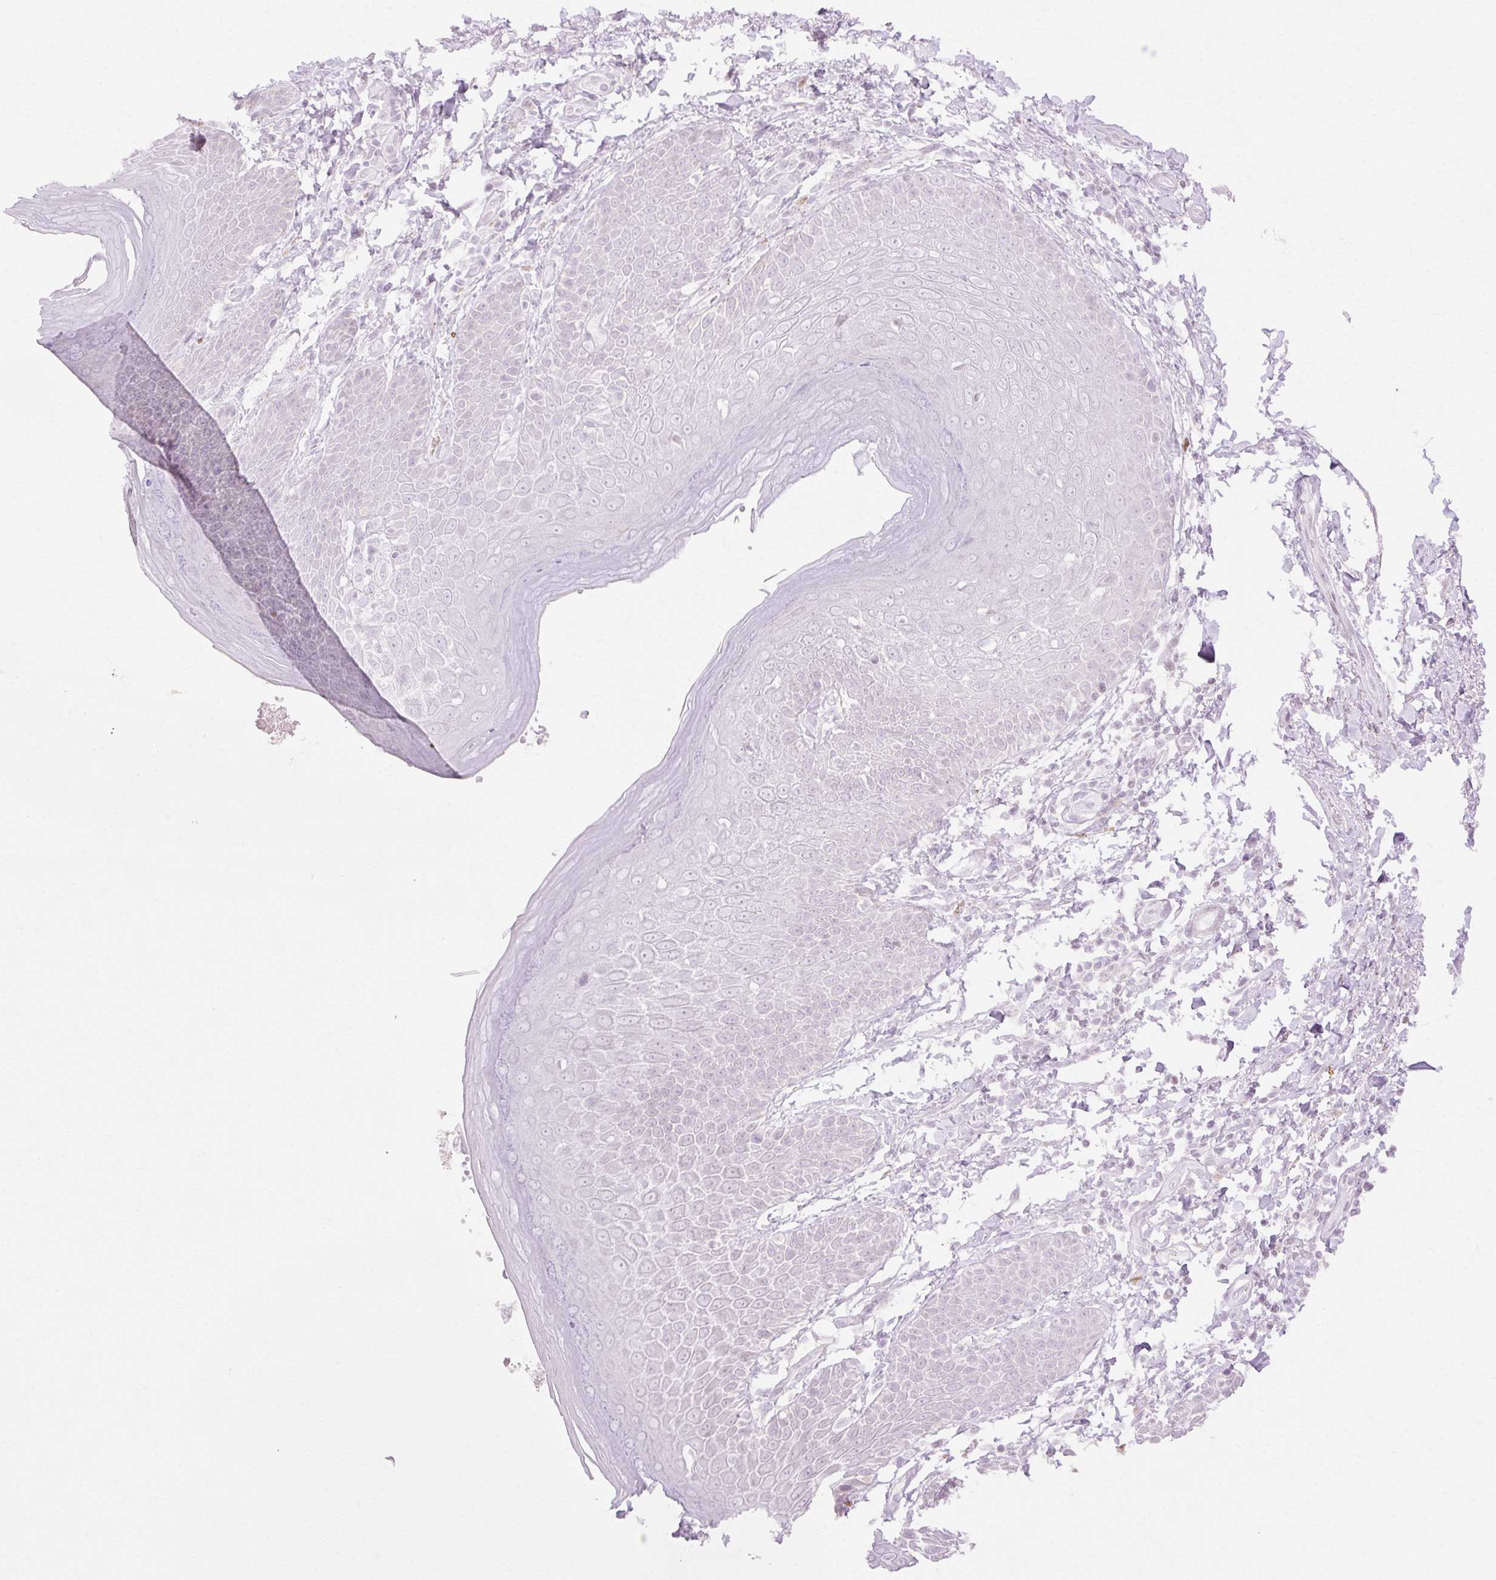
{"staining": {"intensity": "negative", "quantity": "none", "location": "none"}, "tissue": "skin", "cell_type": "Epidermal cells", "image_type": "normal", "snomed": [{"axis": "morphology", "description": "Normal tissue, NOS"}, {"axis": "topography", "description": "Peripheral nerve tissue"}], "caption": "Normal skin was stained to show a protein in brown. There is no significant staining in epidermal cells. Nuclei are stained in blue.", "gene": "C3orf49", "patient": {"sex": "male", "age": 51}}